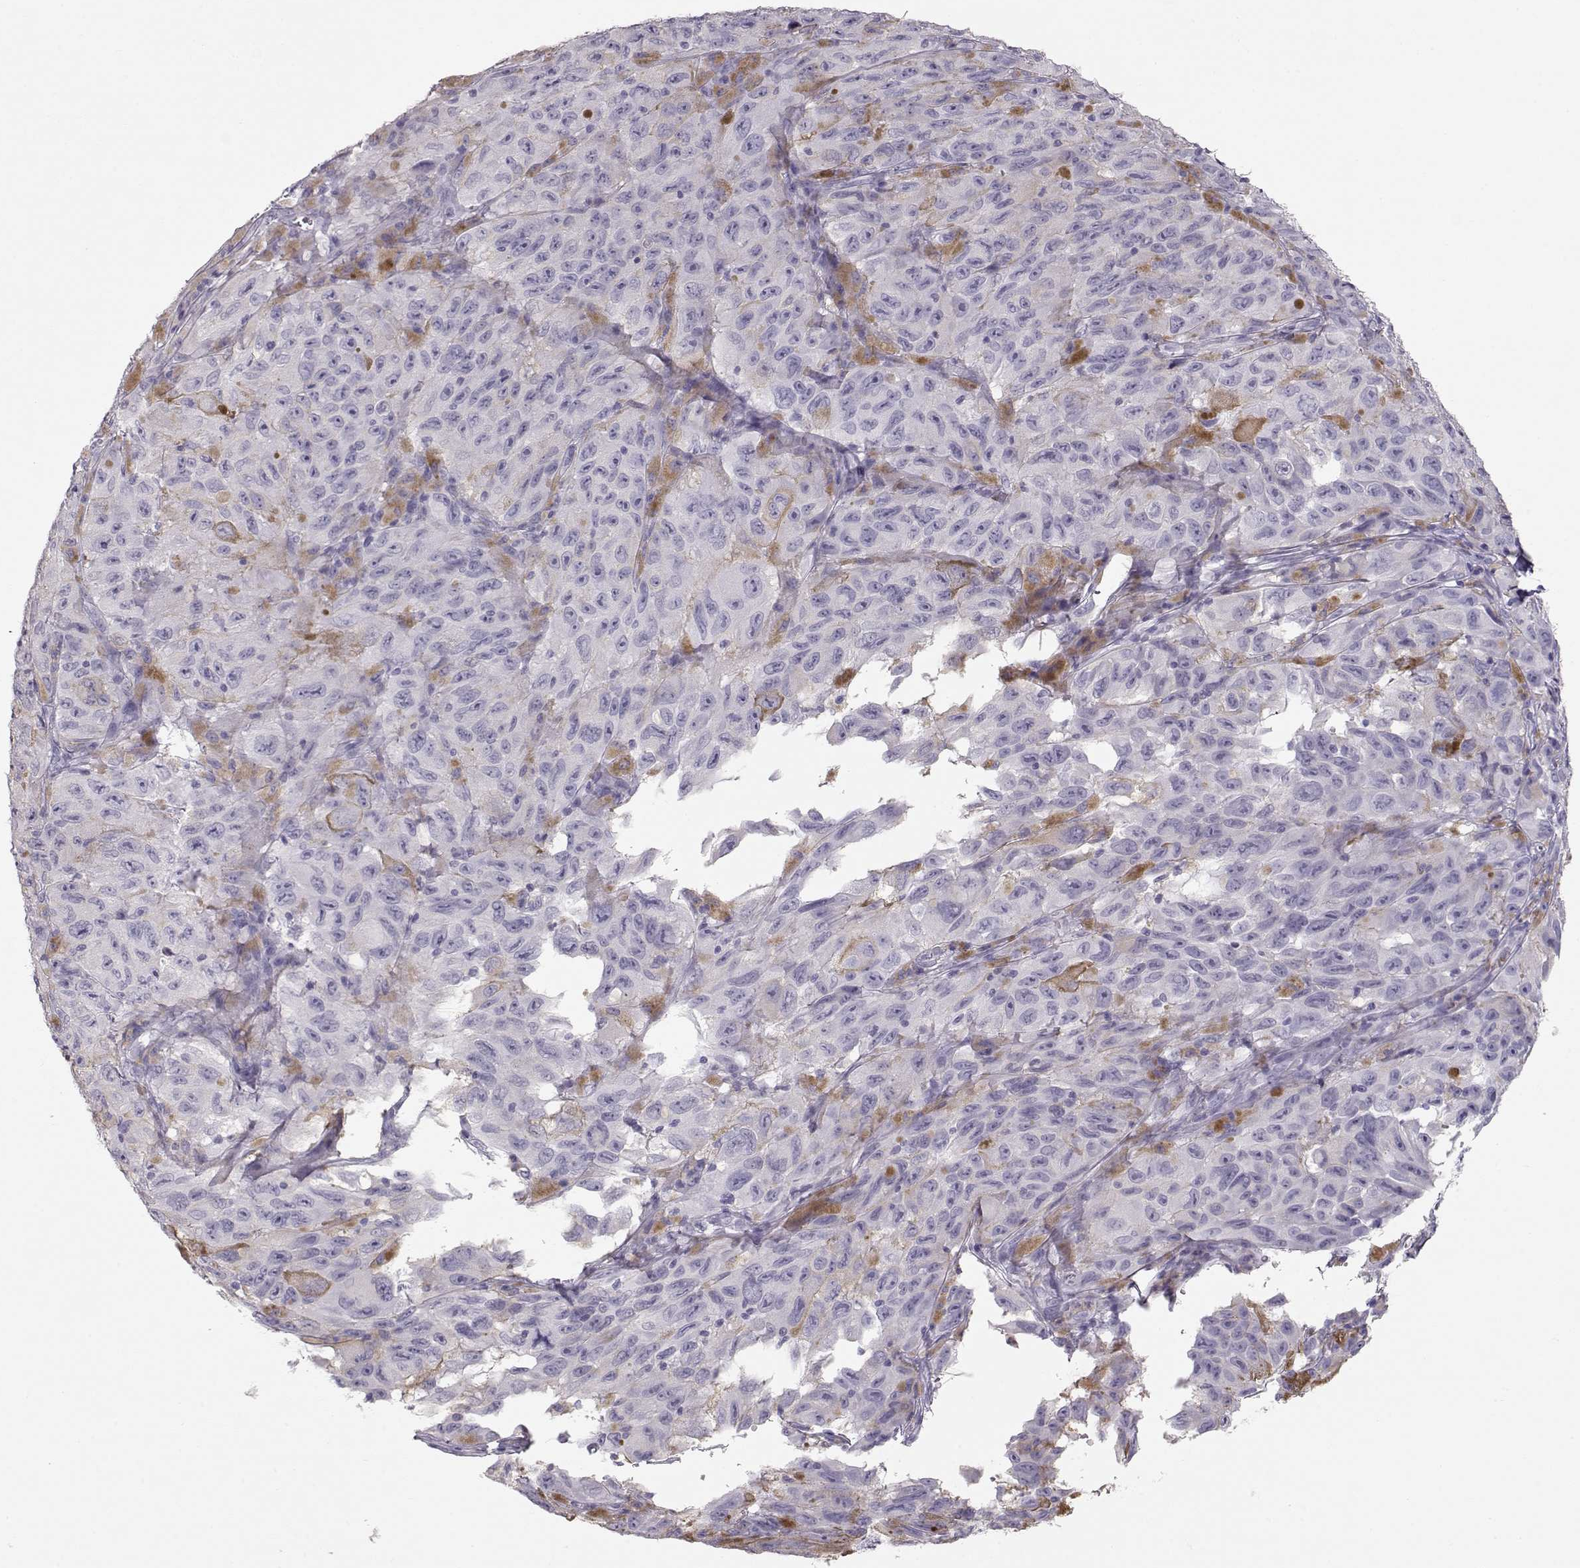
{"staining": {"intensity": "negative", "quantity": "none", "location": "none"}, "tissue": "melanoma", "cell_type": "Tumor cells", "image_type": "cancer", "snomed": [{"axis": "morphology", "description": "Malignant melanoma, NOS"}, {"axis": "topography", "description": "Vulva, labia, clitoris and Bartholin´s gland, NO"}], "caption": "Tumor cells show no significant protein expression in melanoma. (DAB (3,3'-diaminobenzidine) immunohistochemistry (IHC), high magnification).", "gene": "MIP", "patient": {"sex": "female", "age": 75}}